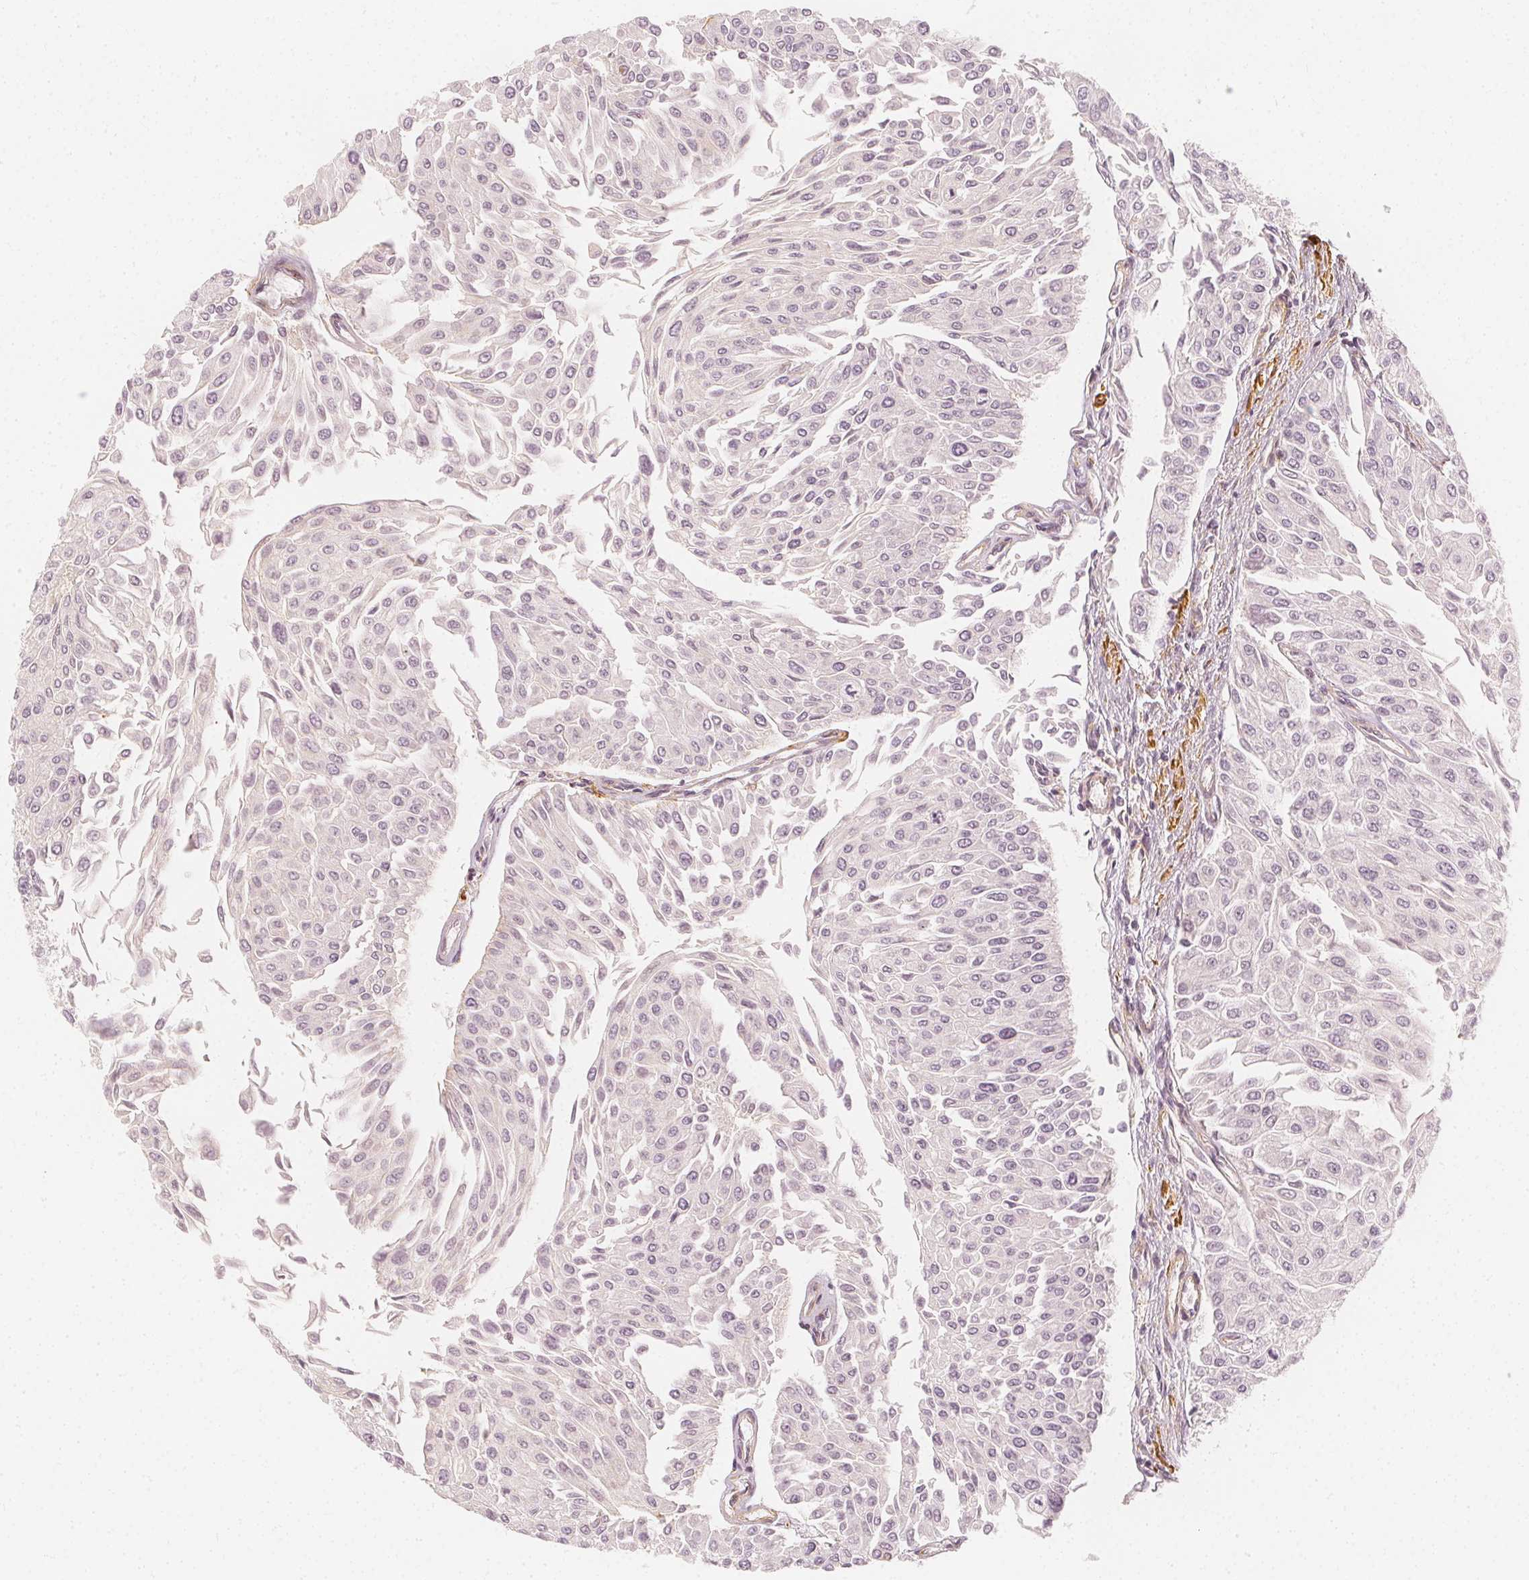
{"staining": {"intensity": "negative", "quantity": "none", "location": "none"}, "tissue": "urothelial cancer", "cell_type": "Tumor cells", "image_type": "cancer", "snomed": [{"axis": "morphology", "description": "Urothelial carcinoma, NOS"}, {"axis": "topography", "description": "Urinary bladder"}], "caption": "Immunohistochemistry (IHC) histopathology image of neoplastic tissue: human transitional cell carcinoma stained with DAB exhibits no significant protein expression in tumor cells.", "gene": "ARHGAP26", "patient": {"sex": "male", "age": 67}}